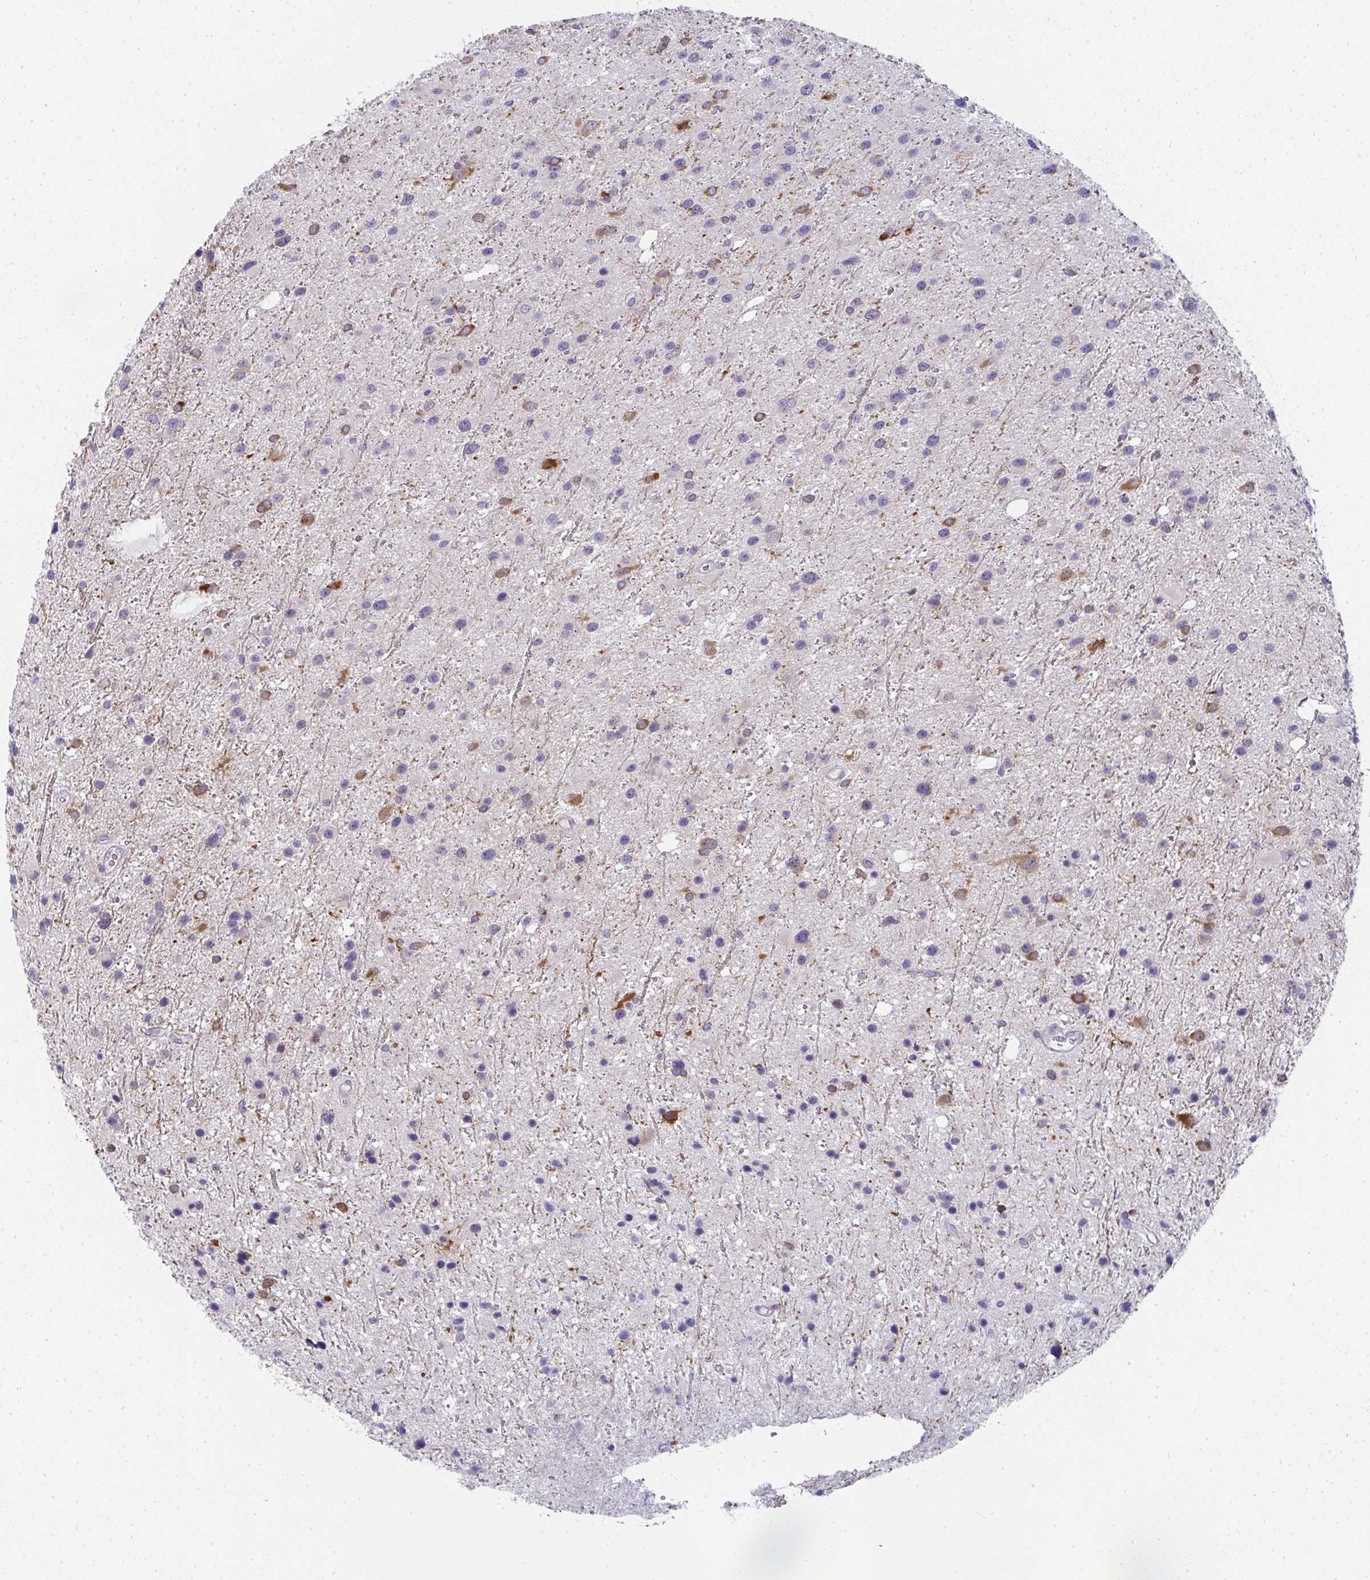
{"staining": {"intensity": "negative", "quantity": "none", "location": "none"}, "tissue": "glioma", "cell_type": "Tumor cells", "image_type": "cancer", "snomed": [{"axis": "morphology", "description": "Glioma, malignant, Low grade"}, {"axis": "topography", "description": "Brain"}], "caption": "DAB immunohistochemical staining of malignant glioma (low-grade) displays no significant staining in tumor cells. (Brightfield microscopy of DAB (3,3'-diaminobenzidine) immunohistochemistry at high magnification).", "gene": "SHB", "patient": {"sex": "female", "age": 32}}